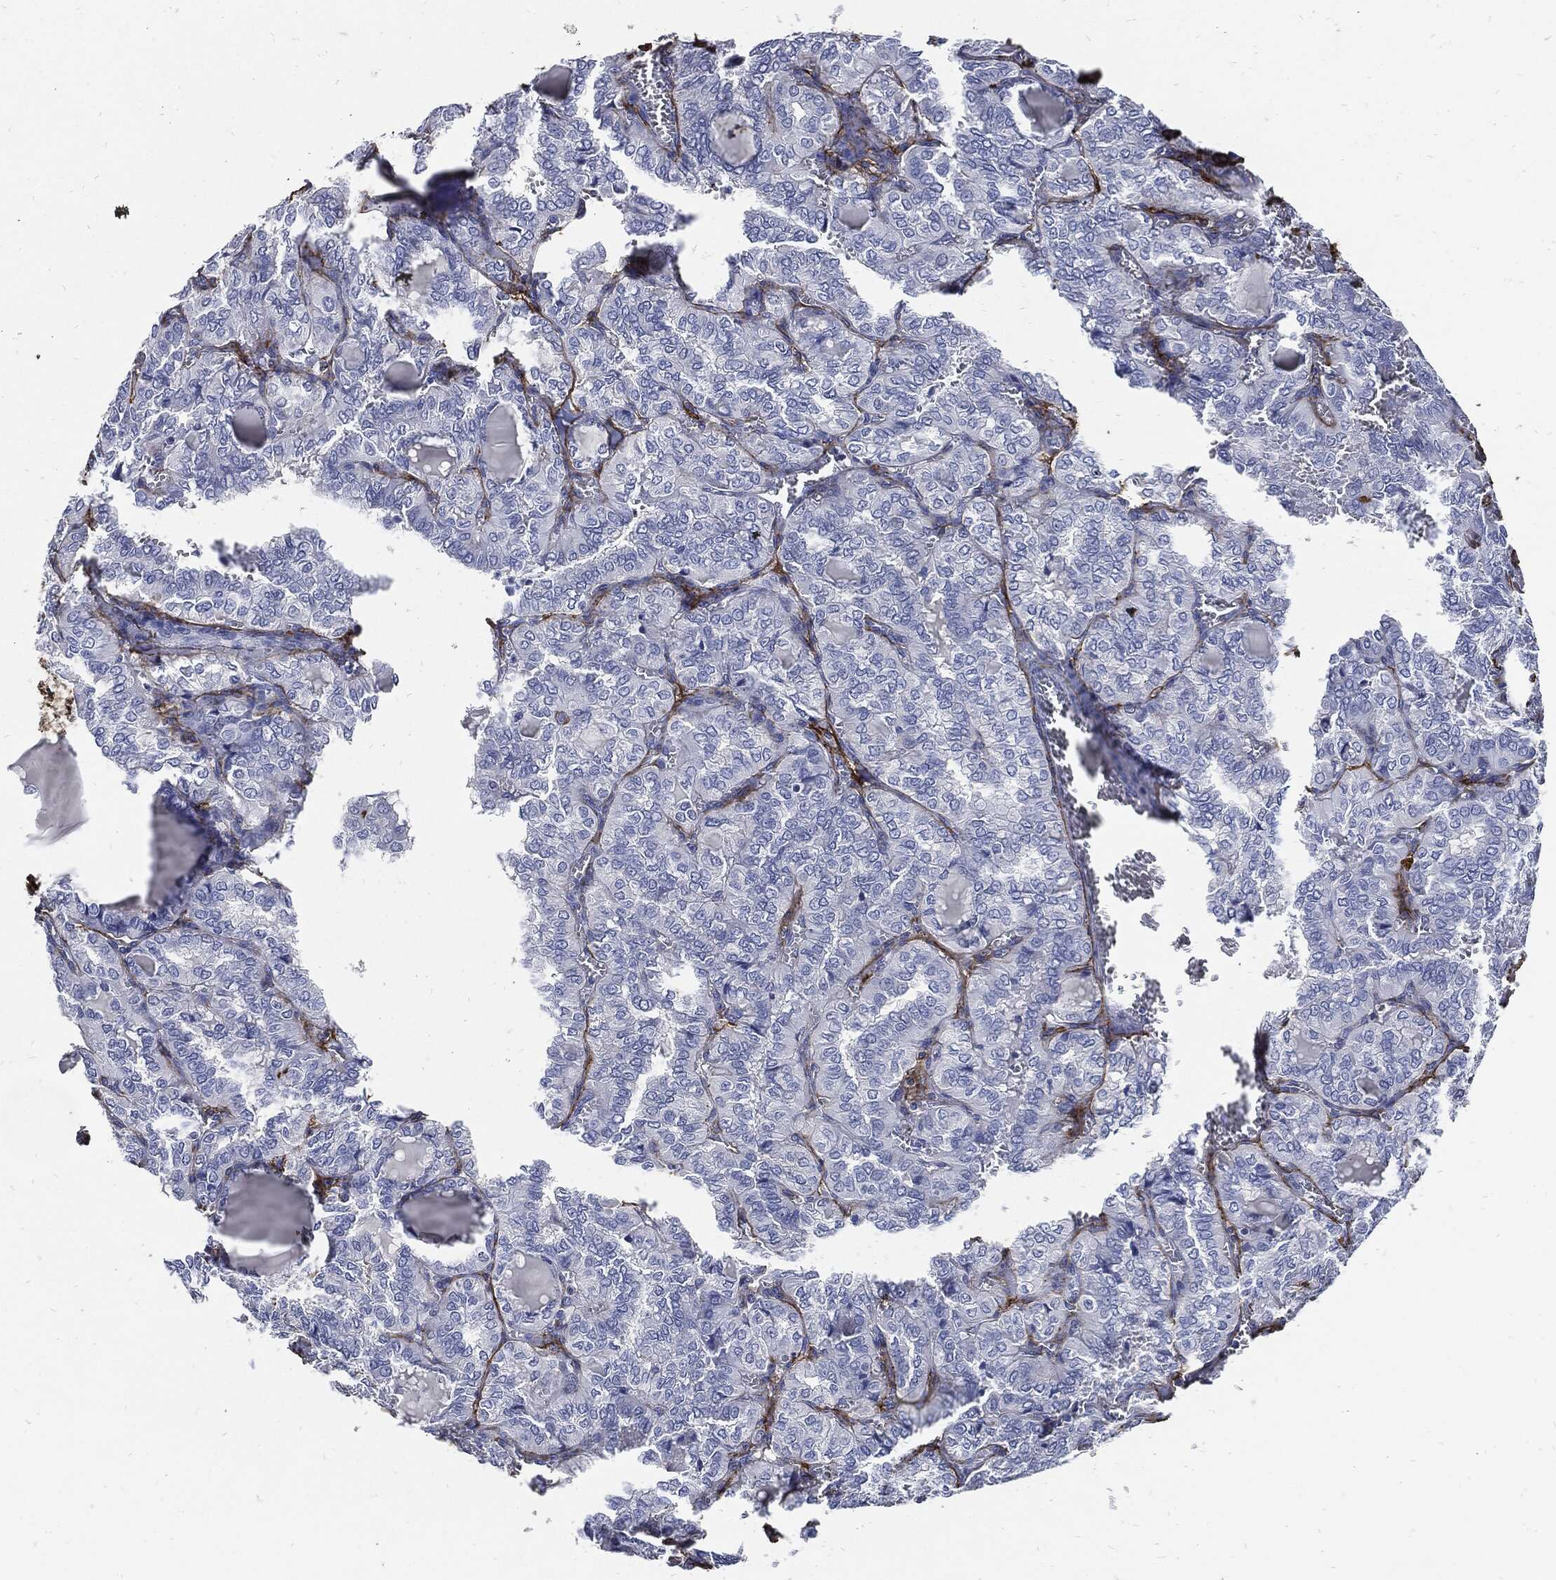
{"staining": {"intensity": "negative", "quantity": "none", "location": "none"}, "tissue": "thyroid cancer", "cell_type": "Tumor cells", "image_type": "cancer", "snomed": [{"axis": "morphology", "description": "Papillary adenocarcinoma, NOS"}, {"axis": "topography", "description": "Thyroid gland"}], "caption": "Papillary adenocarcinoma (thyroid) was stained to show a protein in brown. There is no significant expression in tumor cells.", "gene": "FBN1", "patient": {"sex": "female", "age": 41}}